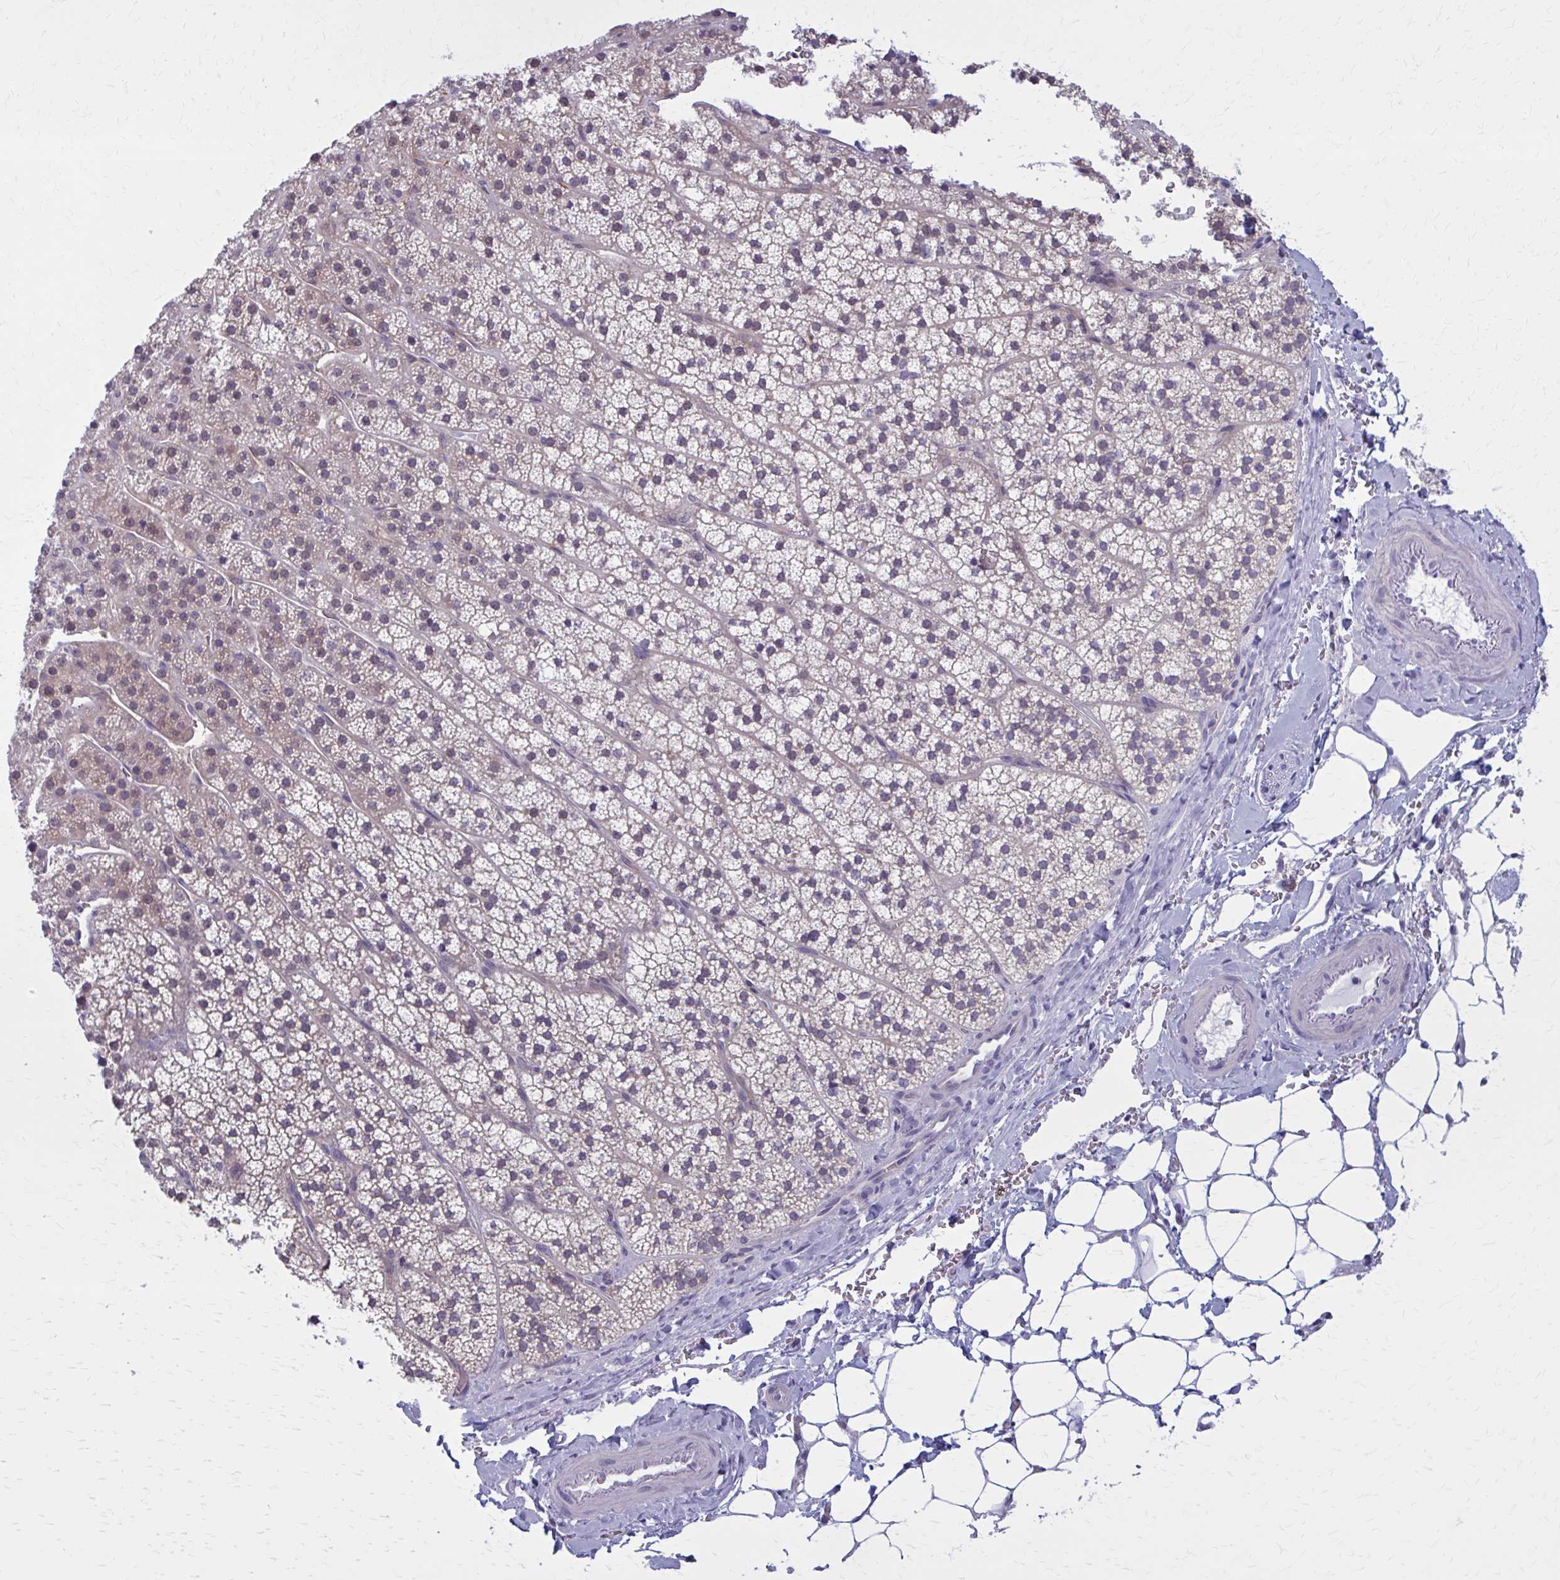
{"staining": {"intensity": "weak", "quantity": "<25%", "location": "cytoplasmic/membranous,nuclear"}, "tissue": "adrenal gland", "cell_type": "Glandular cells", "image_type": "normal", "snomed": [{"axis": "morphology", "description": "Normal tissue, NOS"}, {"axis": "topography", "description": "Adrenal gland"}], "caption": "This is a photomicrograph of immunohistochemistry staining of normal adrenal gland, which shows no staining in glandular cells.", "gene": "CD38", "patient": {"sex": "male", "age": 53}}